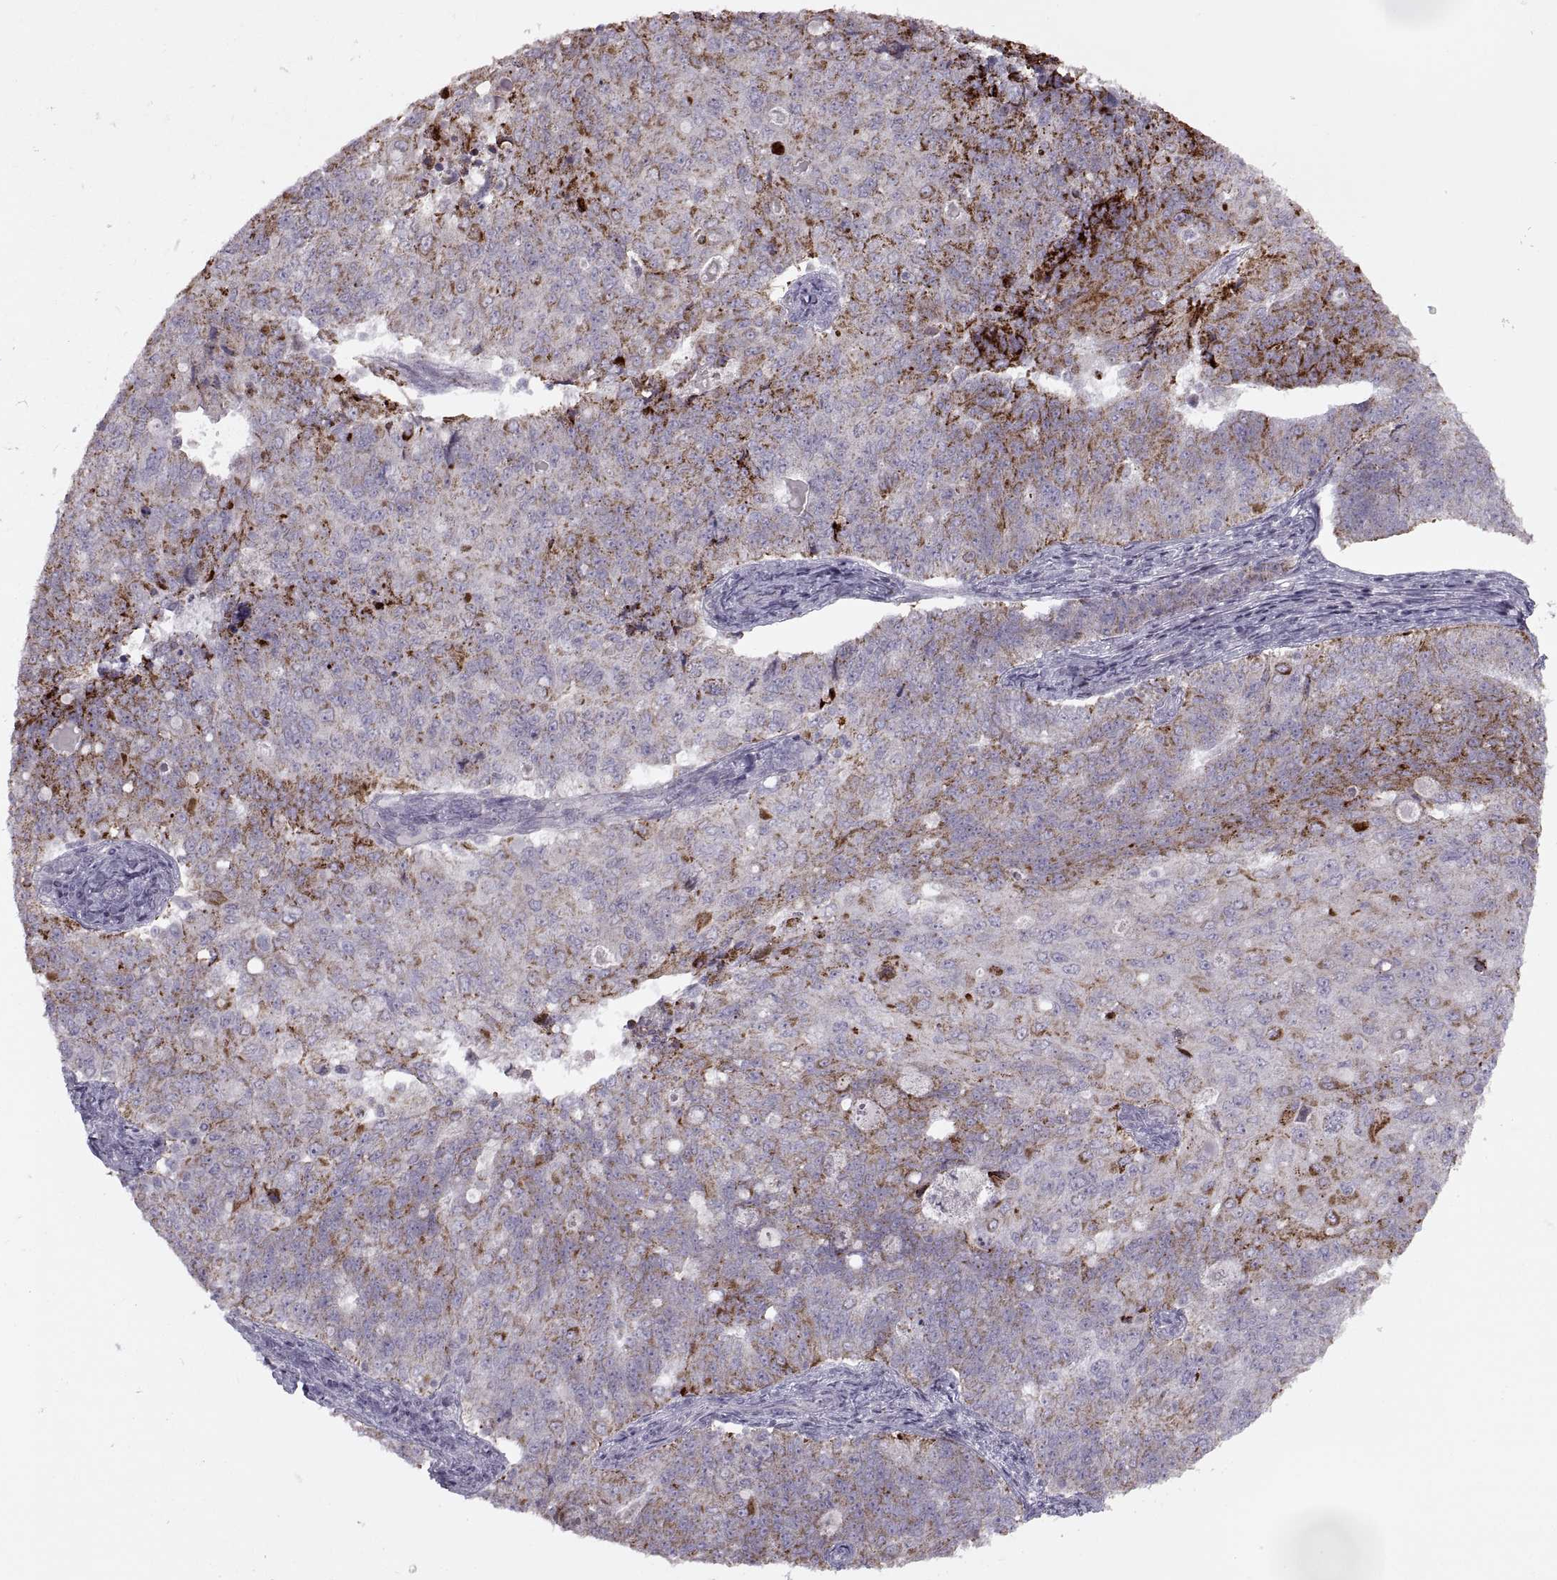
{"staining": {"intensity": "strong", "quantity": "25%-75%", "location": "cytoplasmic/membranous"}, "tissue": "endometrial cancer", "cell_type": "Tumor cells", "image_type": "cancer", "snomed": [{"axis": "morphology", "description": "Adenocarcinoma, NOS"}, {"axis": "topography", "description": "Endometrium"}], "caption": "There is high levels of strong cytoplasmic/membranous positivity in tumor cells of endometrial adenocarcinoma, as demonstrated by immunohistochemical staining (brown color).", "gene": "PIERCE1", "patient": {"sex": "female", "age": 43}}